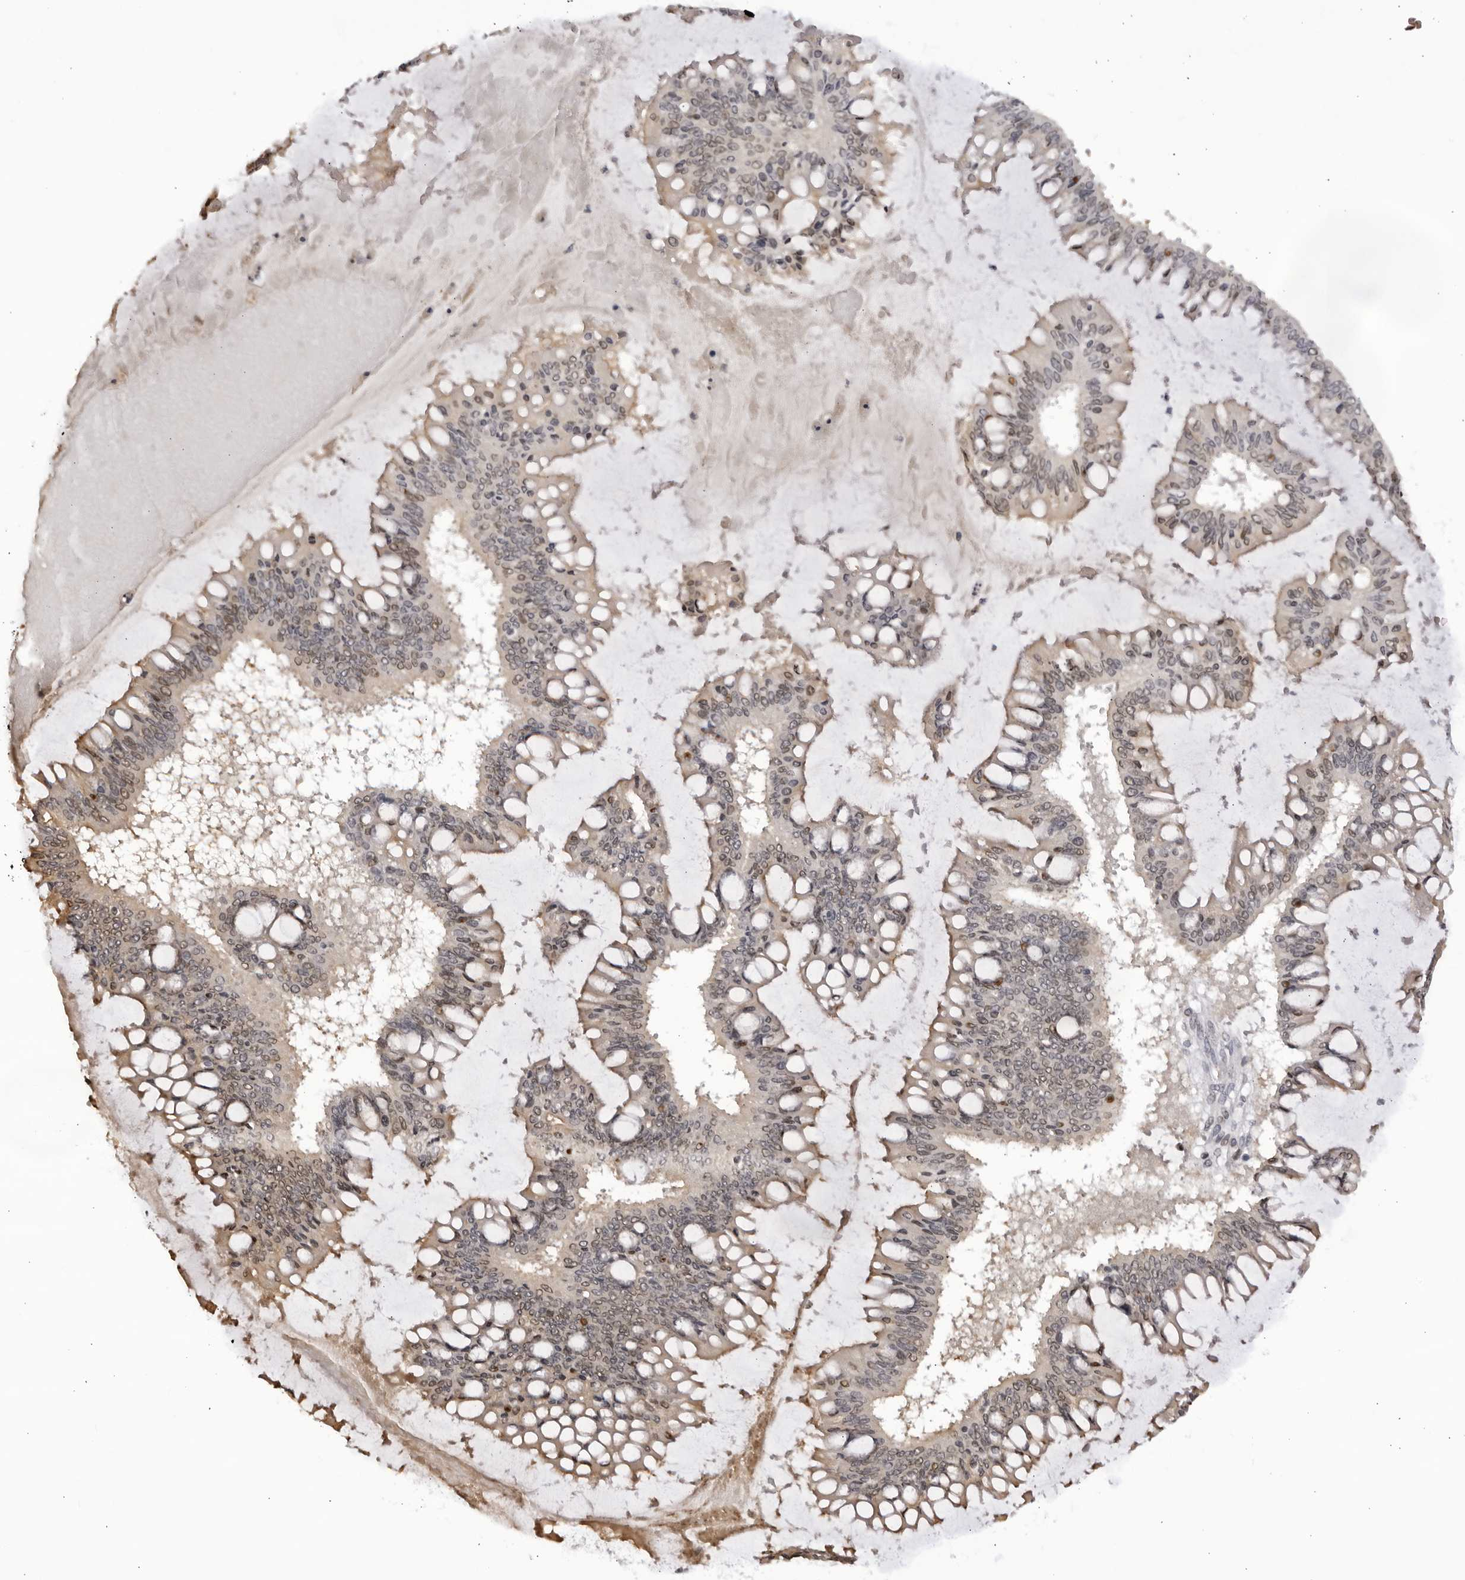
{"staining": {"intensity": "weak", "quantity": "<25%", "location": "nuclear"}, "tissue": "ovarian cancer", "cell_type": "Tumor cells", "image_type": "cancer", "snomed": [{"axis": "morphology", "description": "Cystadenocarcinoma, mucinous, NOS"}, {"axis": "topography", "description": "Ovary"}], "caption": "This histopathology image is of ovarian cancer stained with immunohistochemistry (IHC) to label a protein in brown with the nuclei are counter-stained blue. There is no positivity in tumor cells. (Stains: DAB (3,3'-diaminobenzidine) immunohistochemistry (IHC) with hematoxylin counter stain, Microscopy: brightfield microscopy at high magnification).", "gene": "RASGEF1C", "patient": {"sex": "female", "age": 73}}